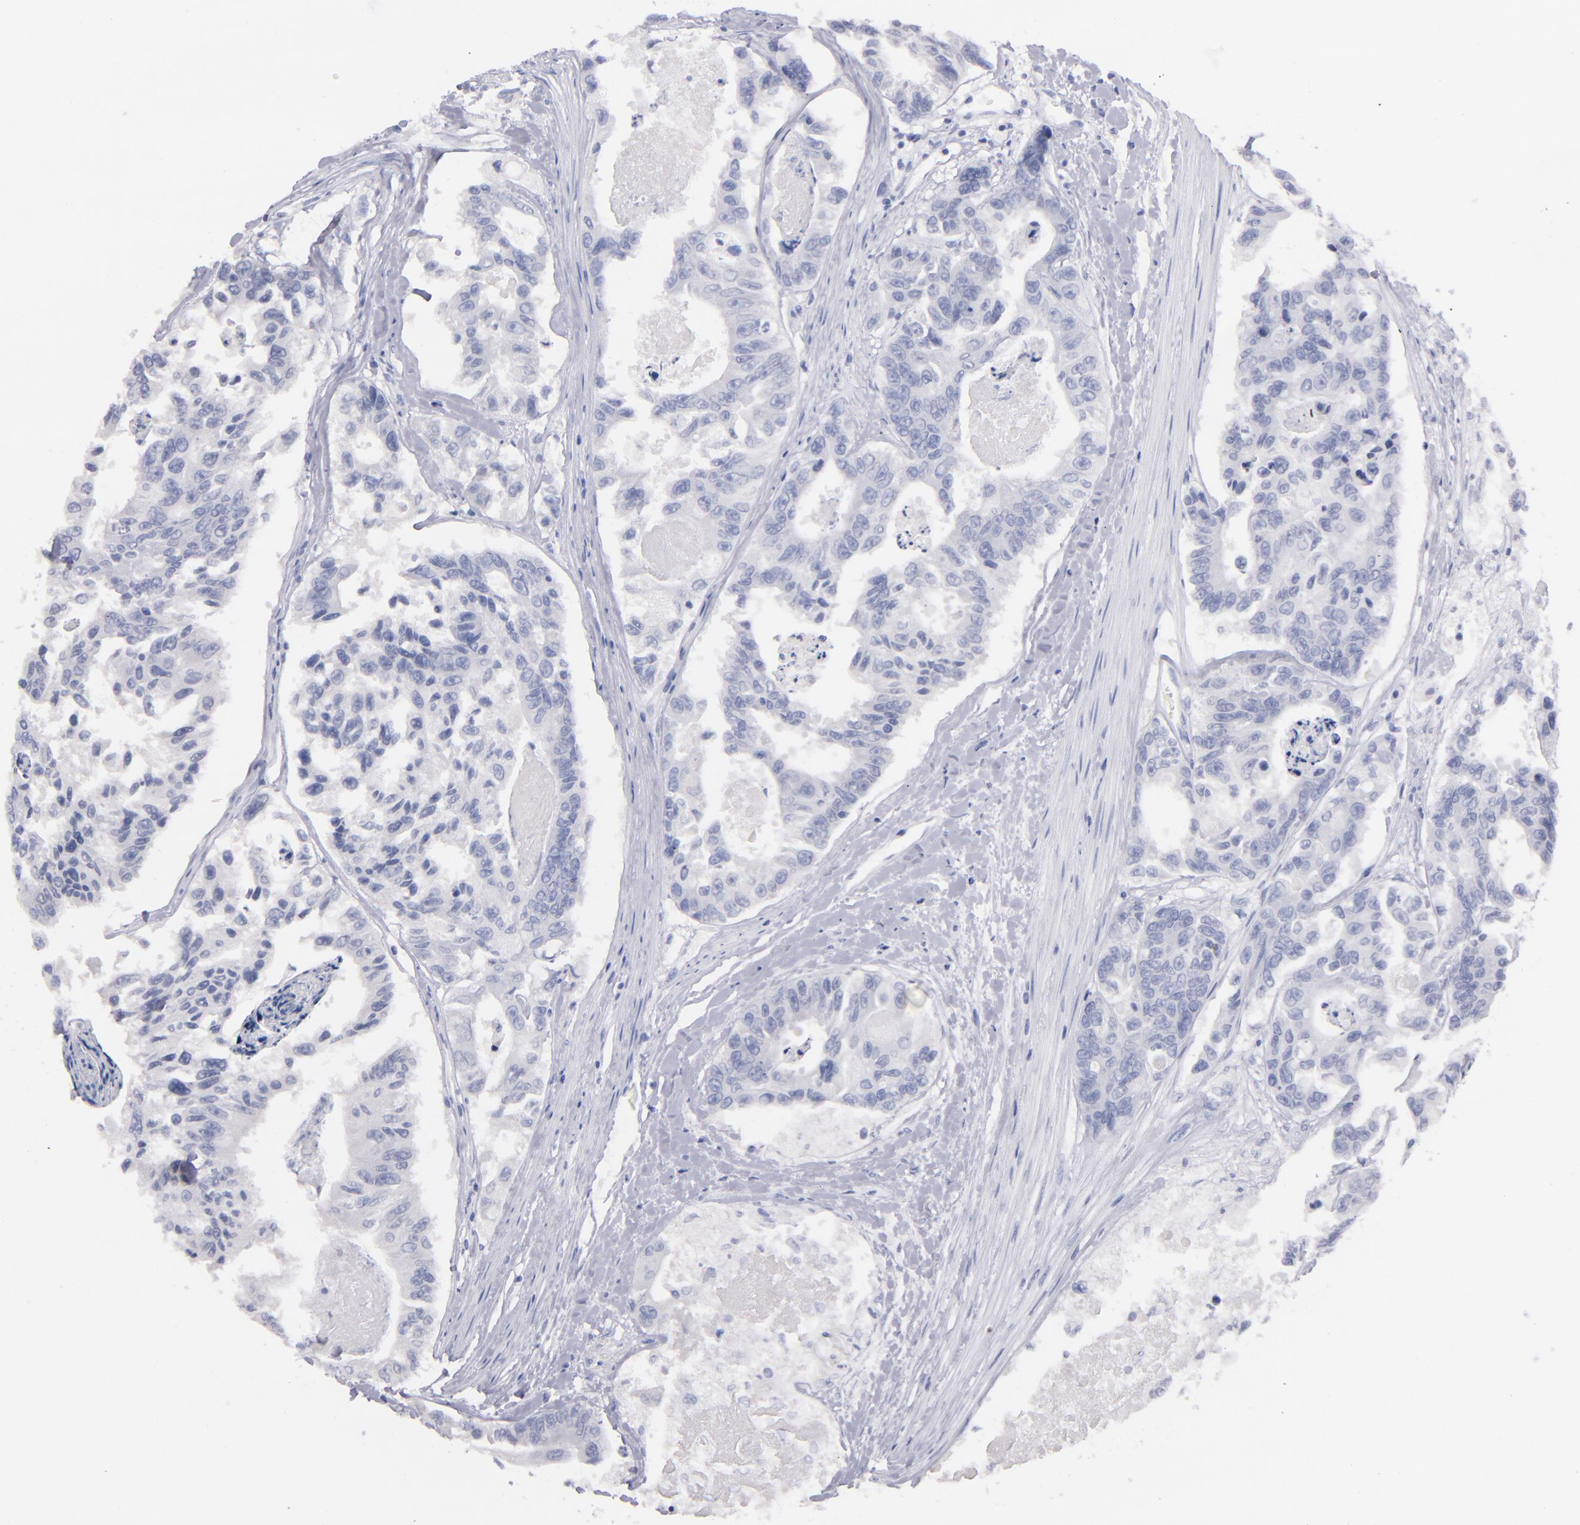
{"staining": {"intensity": "moderate", "quantity": ">75%", "location": "cytoplasmic/membranous"}, "tissue": "colorectal cancer", "cell_type": "Tumor cells", "image_type": "cancer", "snomed": [{"axis": "morphology", "description": "Adenocarcinoma, NOS"}, {"axis": "topography", "description": "Colon"}], "caption": "Immunohistochemical staining of adenocarcinoma (colorectal) displays moderate cytoplasmic/membranous protein expression in about >75% of tumor cells.", "gene": "UPF3B", "patient": {"sex": "female", "age": 86}}